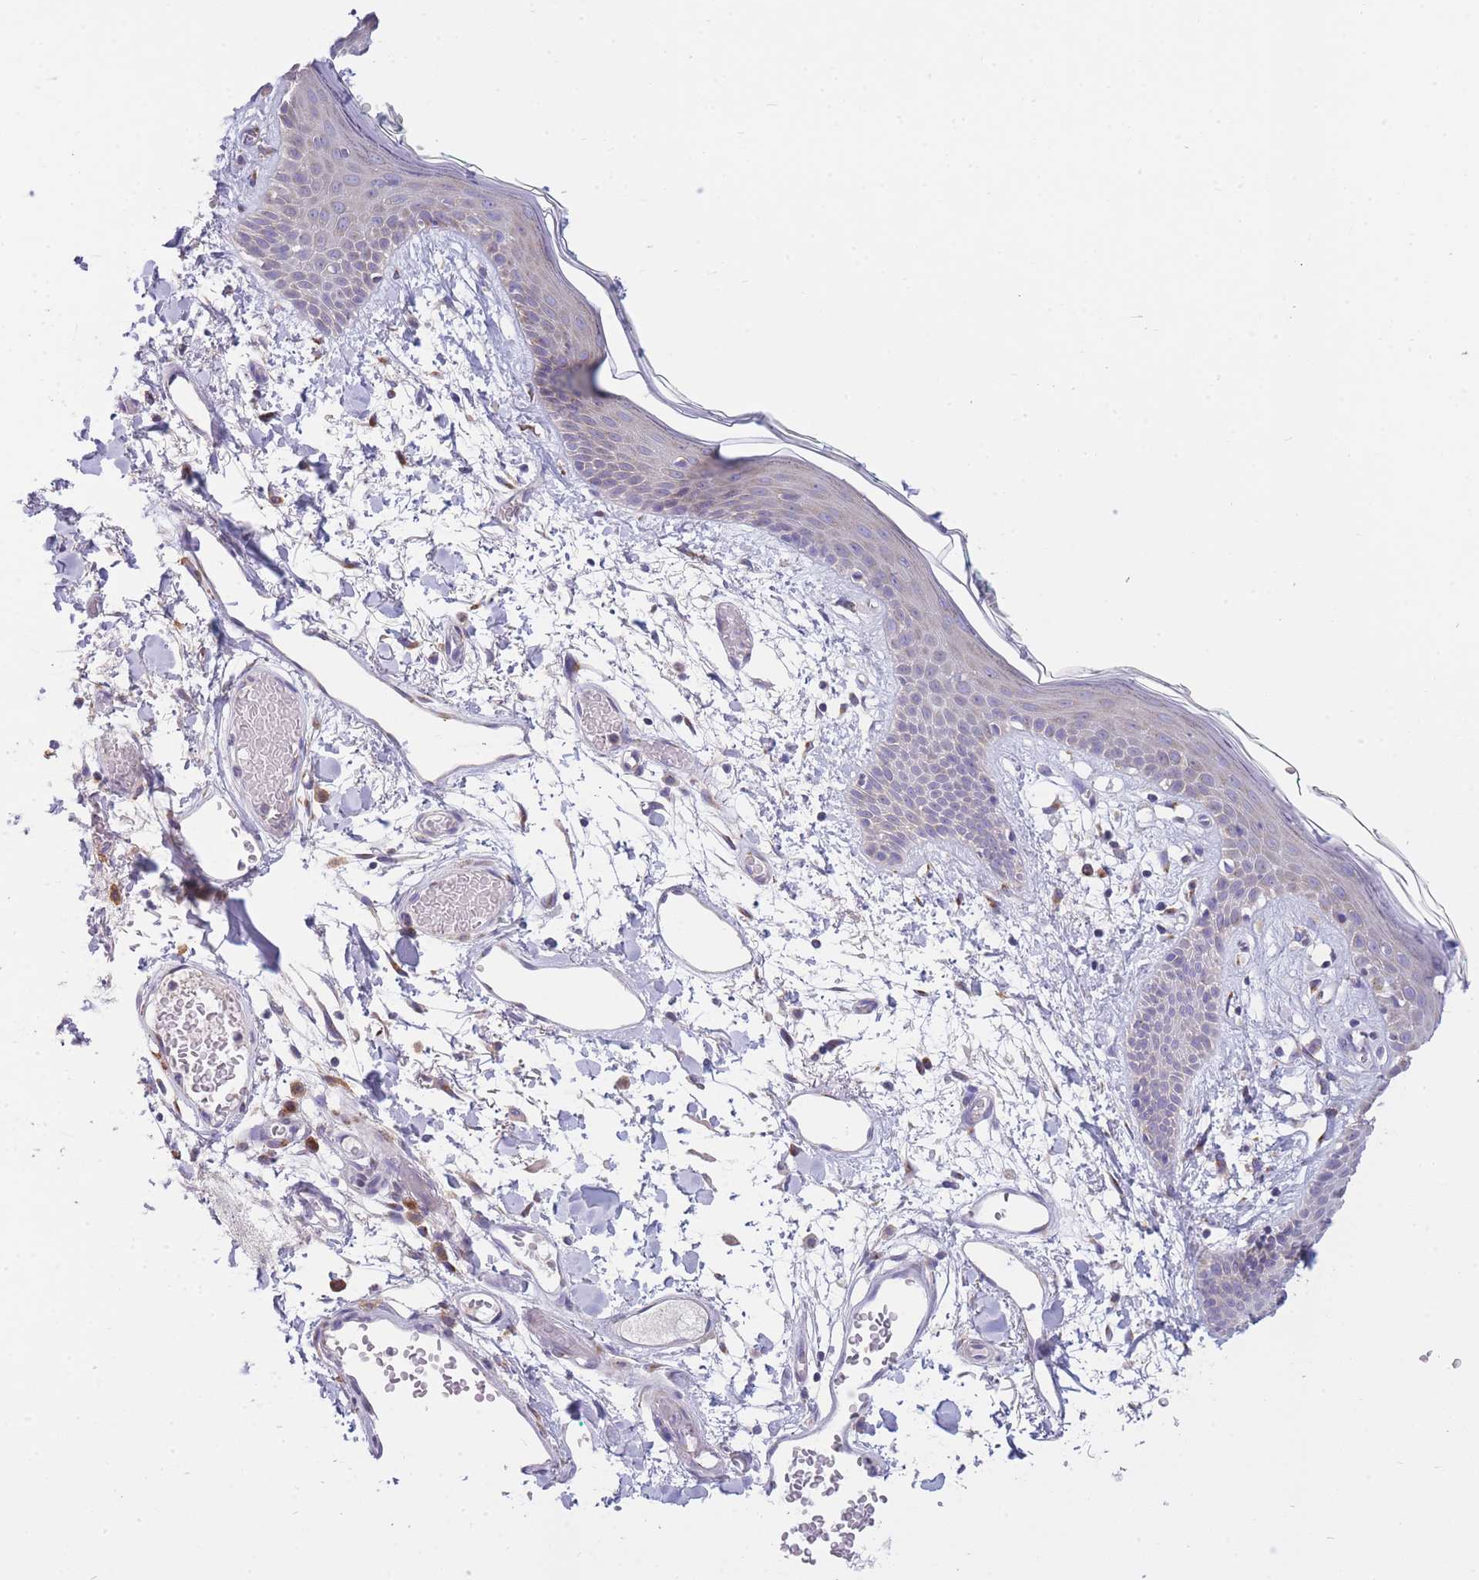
{"staining": {"intensity": "moderate", "quantity": "25%-75%", "location": "cytoplasmic/membranous"}, "tissue": "skin", "cell_type": "Fibroblasts", "image_type": "normal", "snomed": [{"axis": "morphology", "description": "Normal tissue, NOS"}, {"axis": "topography", "description": "Skin"}], "caption": "The image reveals immunohistochemical staining of normal skin. There is moderate cytoplasmic/membranous staining is appreciated in approximately 25%-75% of fibroblasts. Nuclei are stained in blue.", "gene": "COPG1", "patient": {"sex": "male", "age": 79}}